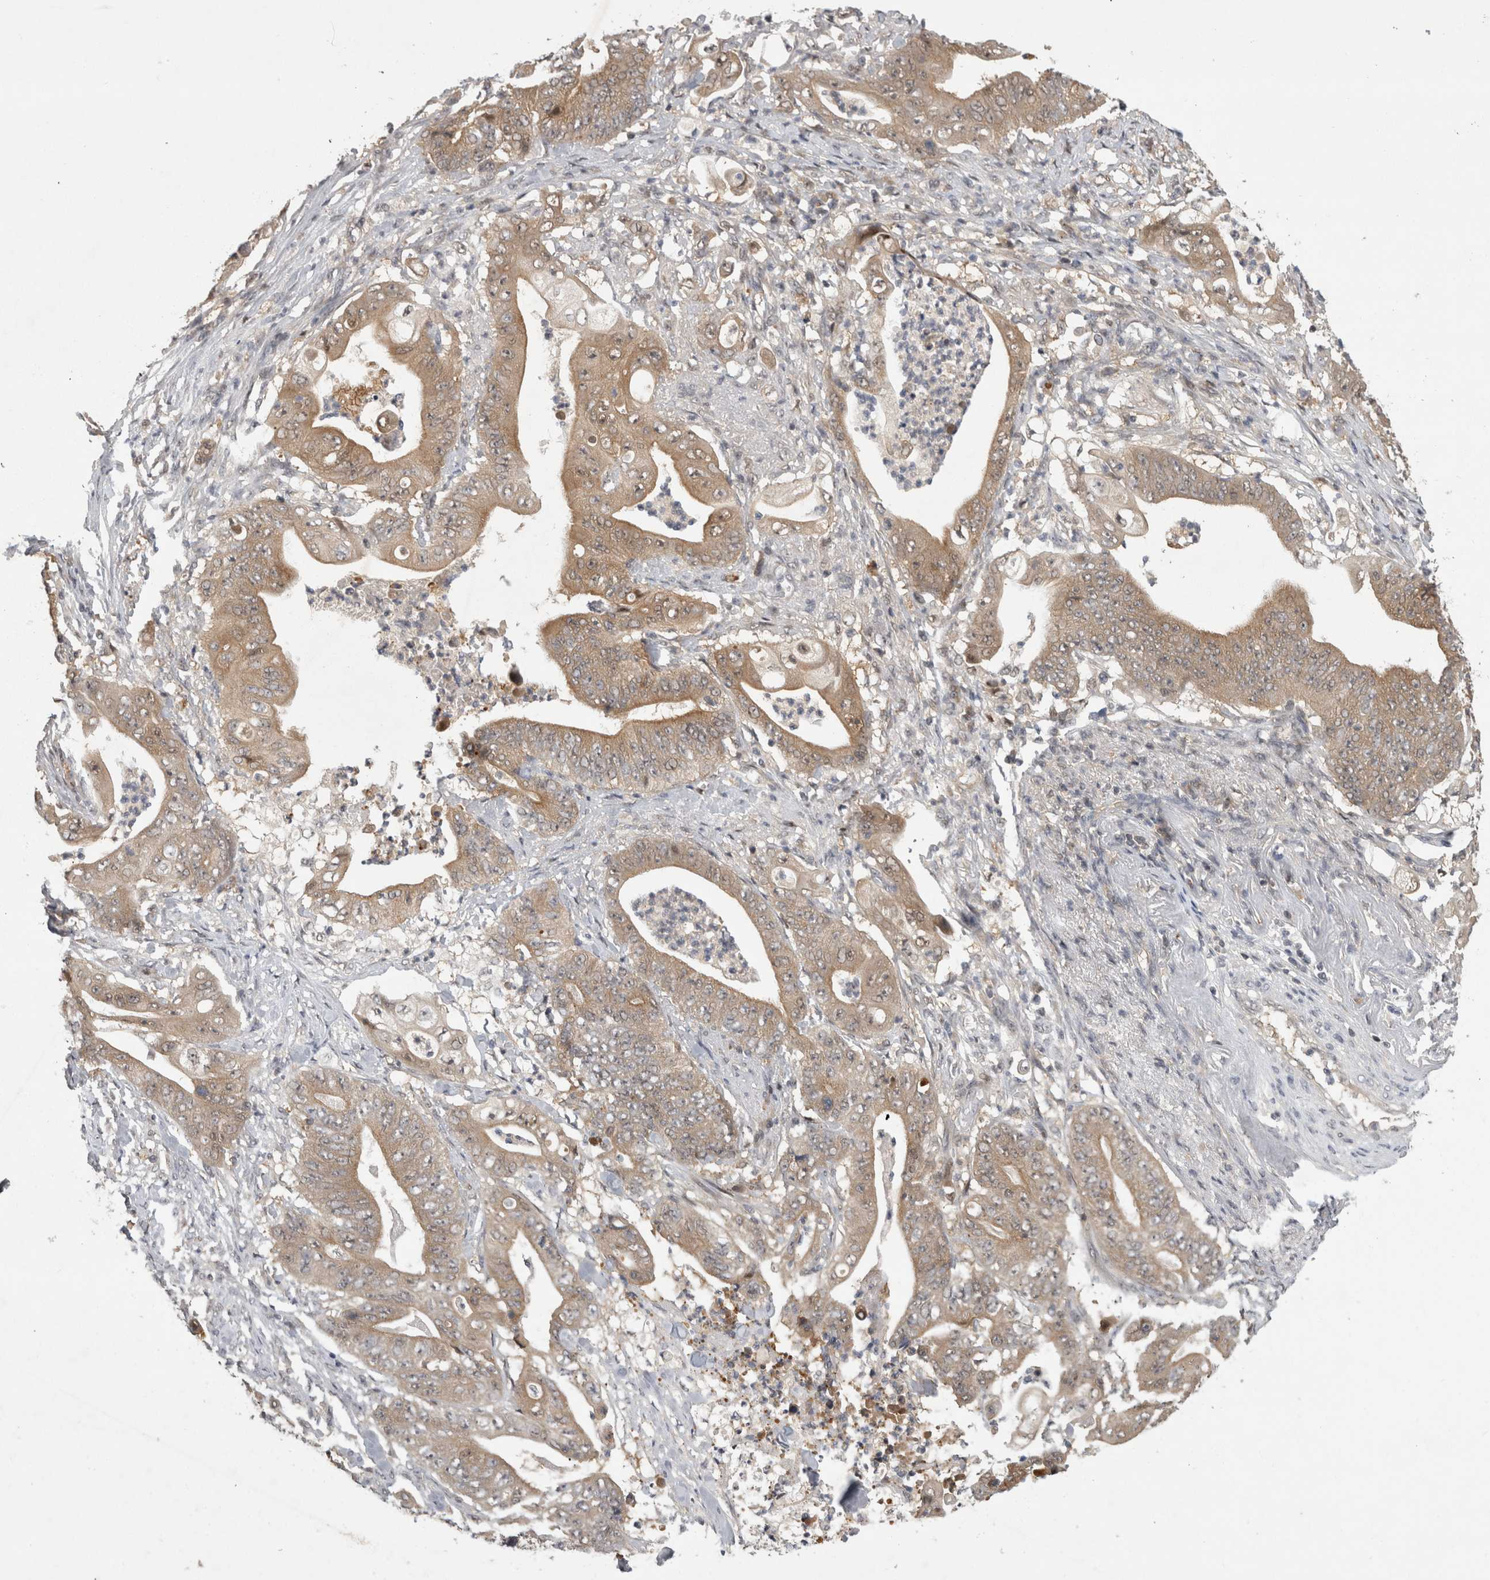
{"staining": {"intensity": "moderate", "quantity": ">75%", "location": "cytoplasmic/membranous"}, "tissue": "stomach cancer", "cell_type": "Tumor cells", "image_type": "cancer", "snomed": [{"axis": "morphology", "description": "Adenocarcinoma, NOS"}, {"axis": "topography", "description": "Stomach"}], "caption": "Immunohistochemistry (IHC) photomicrograph of human stomach cancer stained for a protein (brown), which displays medium levels of moderate cytoplasmic/membranous staining in about >75% of tumor cells.", "gene": "PSMB2", "patient": {"sex": "female", "age": 73}}